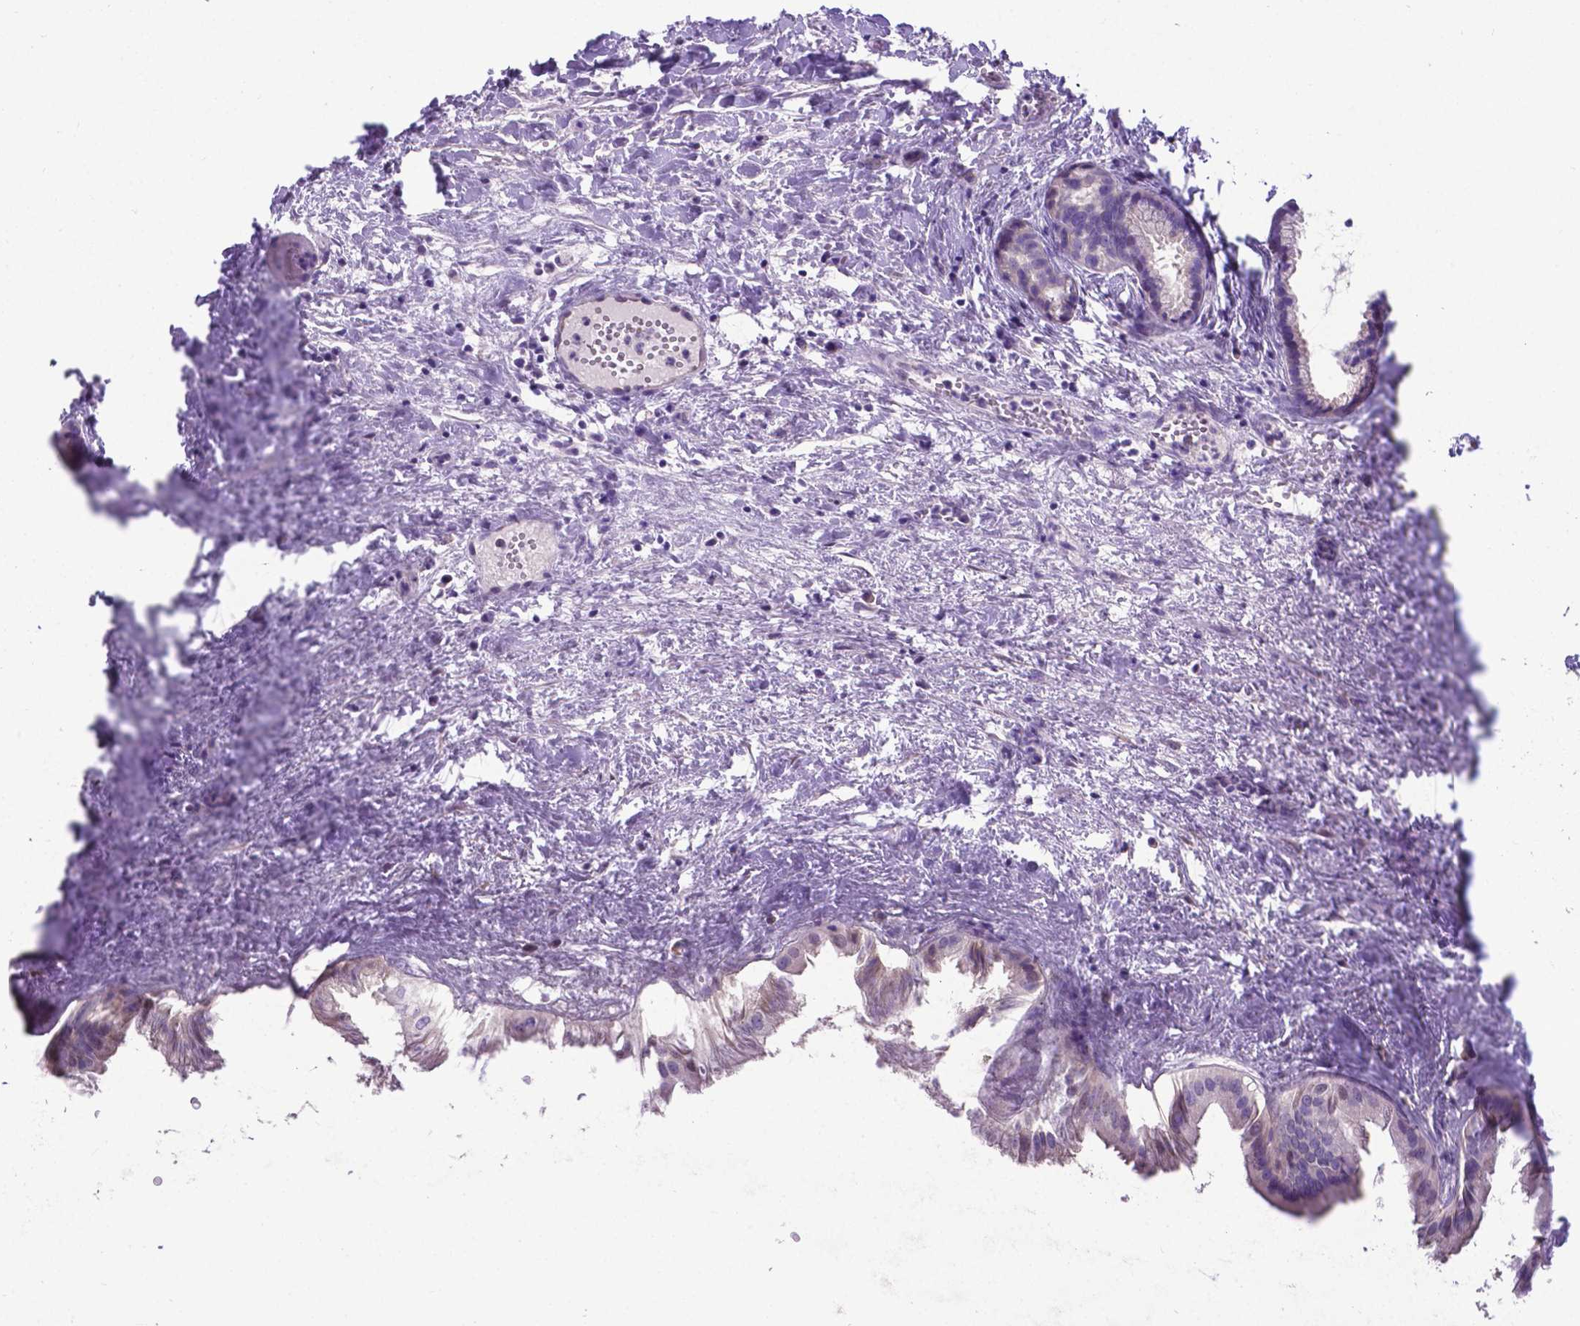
{"staining": {"intensity": "weak", "quantity": ">75%", "location": "cytoplasmic/membranous"}, "tissue": "gallbladder", "cell_type": "Glandular cells", "image_type": "normal", "snomed": [{"axis": "morphology", "description": "Normal tissue, NOS"}, {"axis": "topography", "description": "Gallbladder"}], "caption": "This histopathology image exhibits immunohistochemistry staining of benign gallbladder, with low weak cytoplasmic/membranous positivity in approximately >75% of glandular cells.", "gene": "RPL6", "patient": {"sex": "male", "age": 70}}